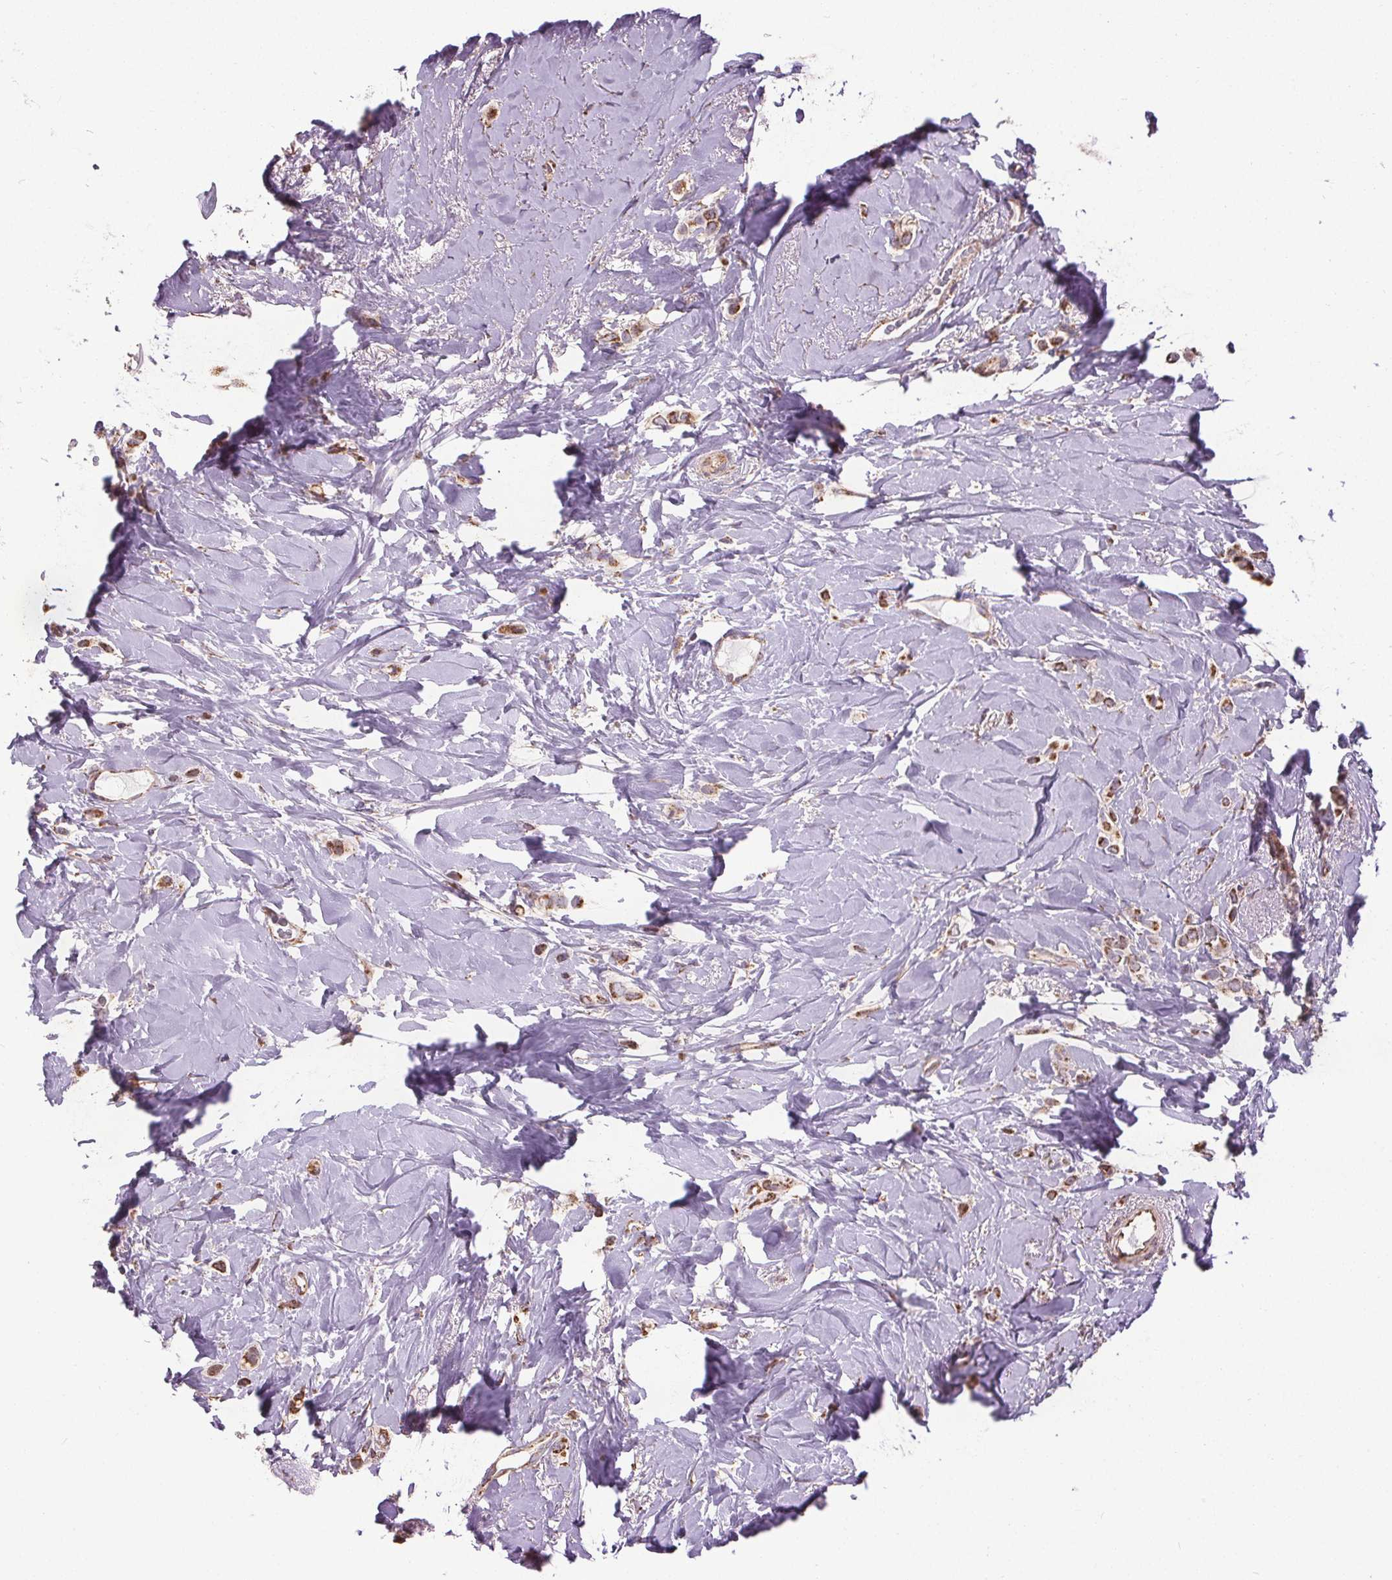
{"staining": {"intensity": "moderate", "quantity": ">75%", "location": "cytoplasmic/membranous"}, "tissue": "breast cancer", "cell_type": "Tumor cells", "image_type": "cancer", "snomed": [{"axis": "morphology", "description": "Lobular carcinoma"}, {"axis": "topography", "description": "Breast"}], "caption": "Immunohistochemistry micrograph of neoplastic tissue: human breast cancer (lobular carcinoma) stained using immunohistochemistry (IHC) displays medium levels of moderate protein expression localized specifically in the cytoplasmic/membranous of tumor cells, appearing as a cytoplasmic/membranous brown color.", "gene": "ZNF548", "patient": {"sex": "female", "age": 66}}